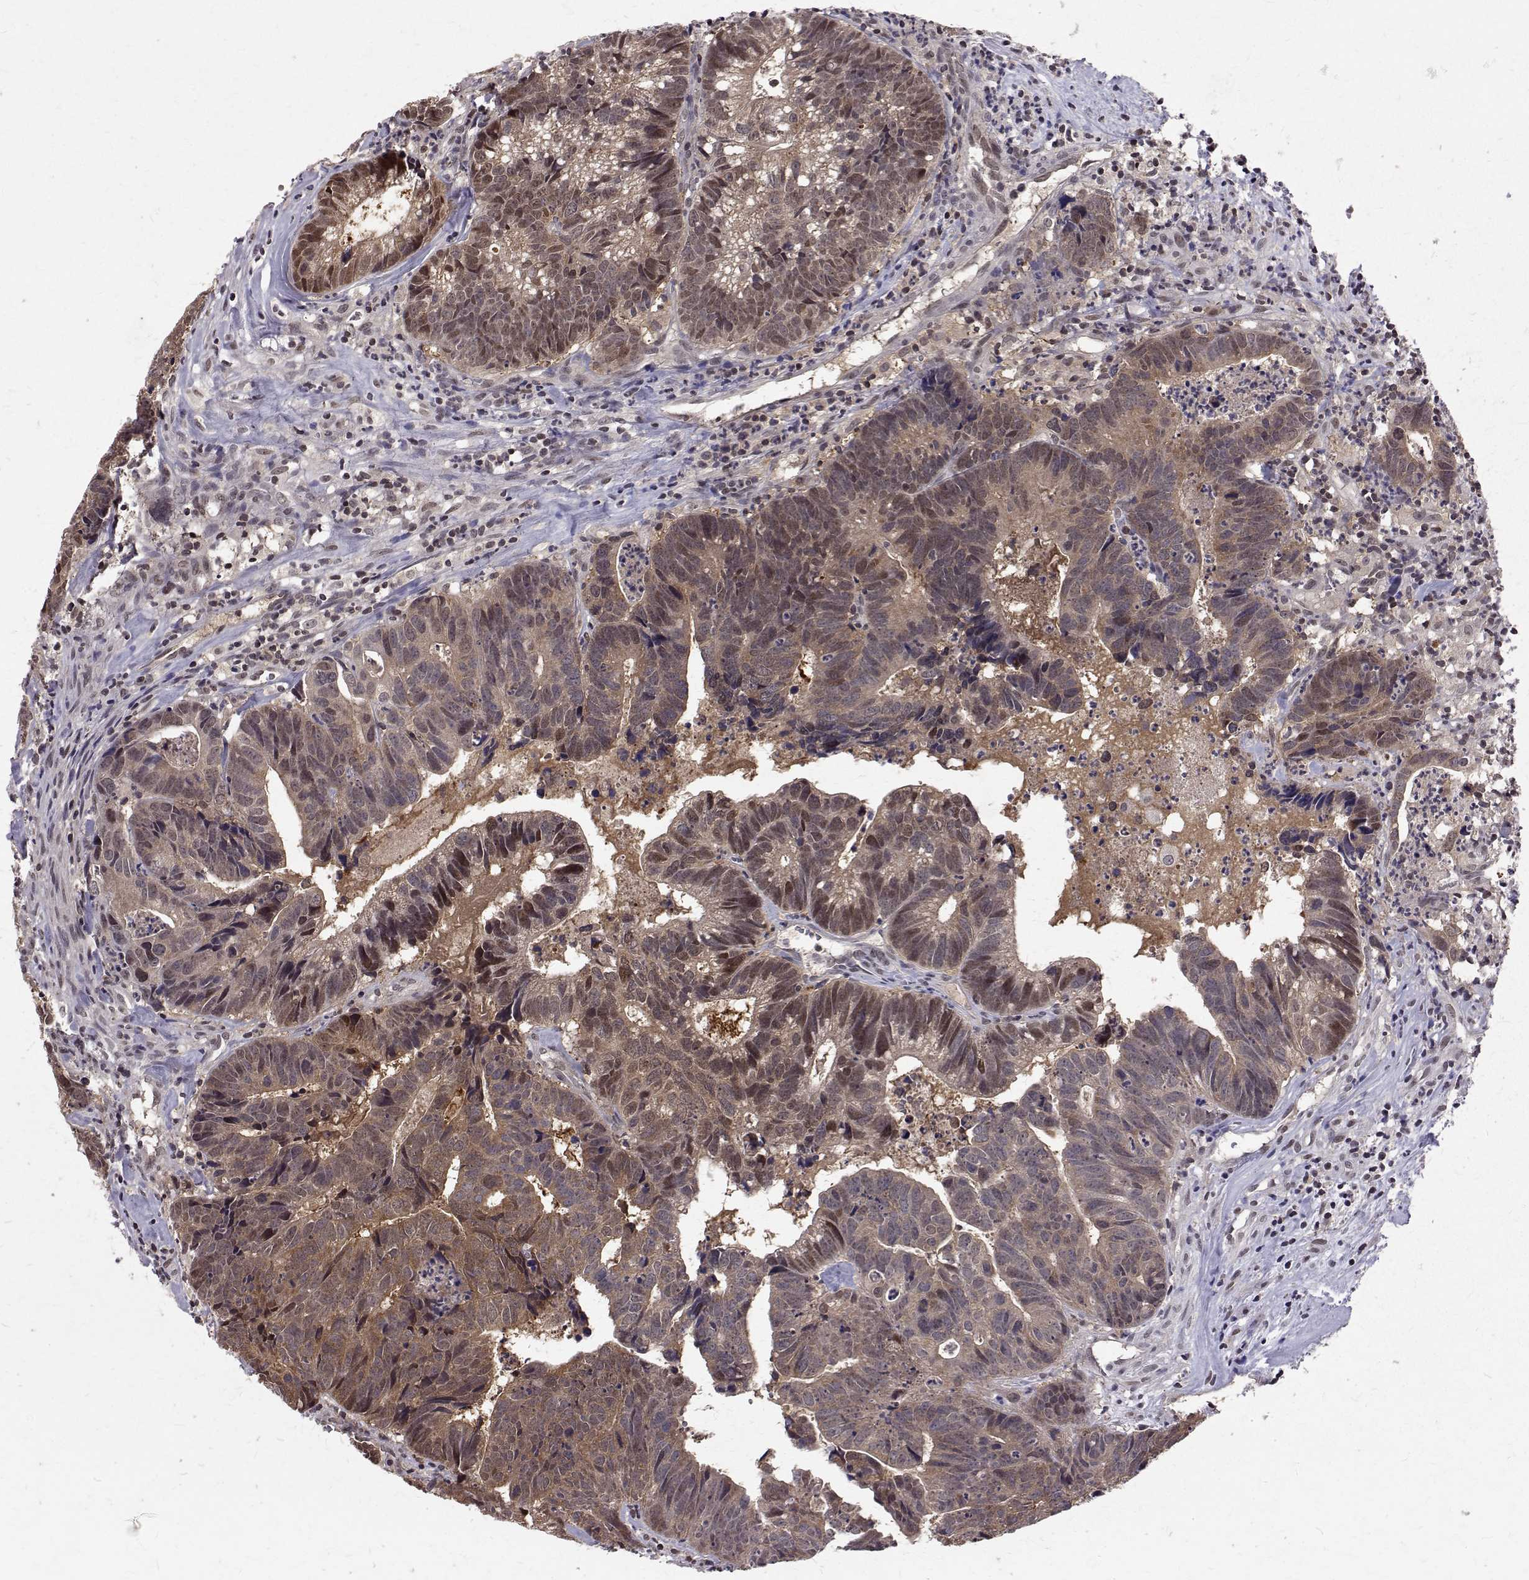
{"staining": {"intensity": "weak", "quantity": ">75%", "location": "cytoplasmic/membranous,nuclear"}, "tissue": "head and neck cancer", "cell_type": "Tumor cells", "image_type": "cancer", "snomed": [{"axis": "morphology", "description": "Adenocarcinoma, NOS"}, {"axis": "topography", "description": "Head-Neck"}], "caption": "Immunohistochemistry of human head and neck cancer (adenocarcinoma) shows low levels of weak cytoplasmic/membranous and nuclear positivity in about >75% of tumor cells.", "gene": "NIF3L1", "patient": {"sex": "male", "age": 62}}